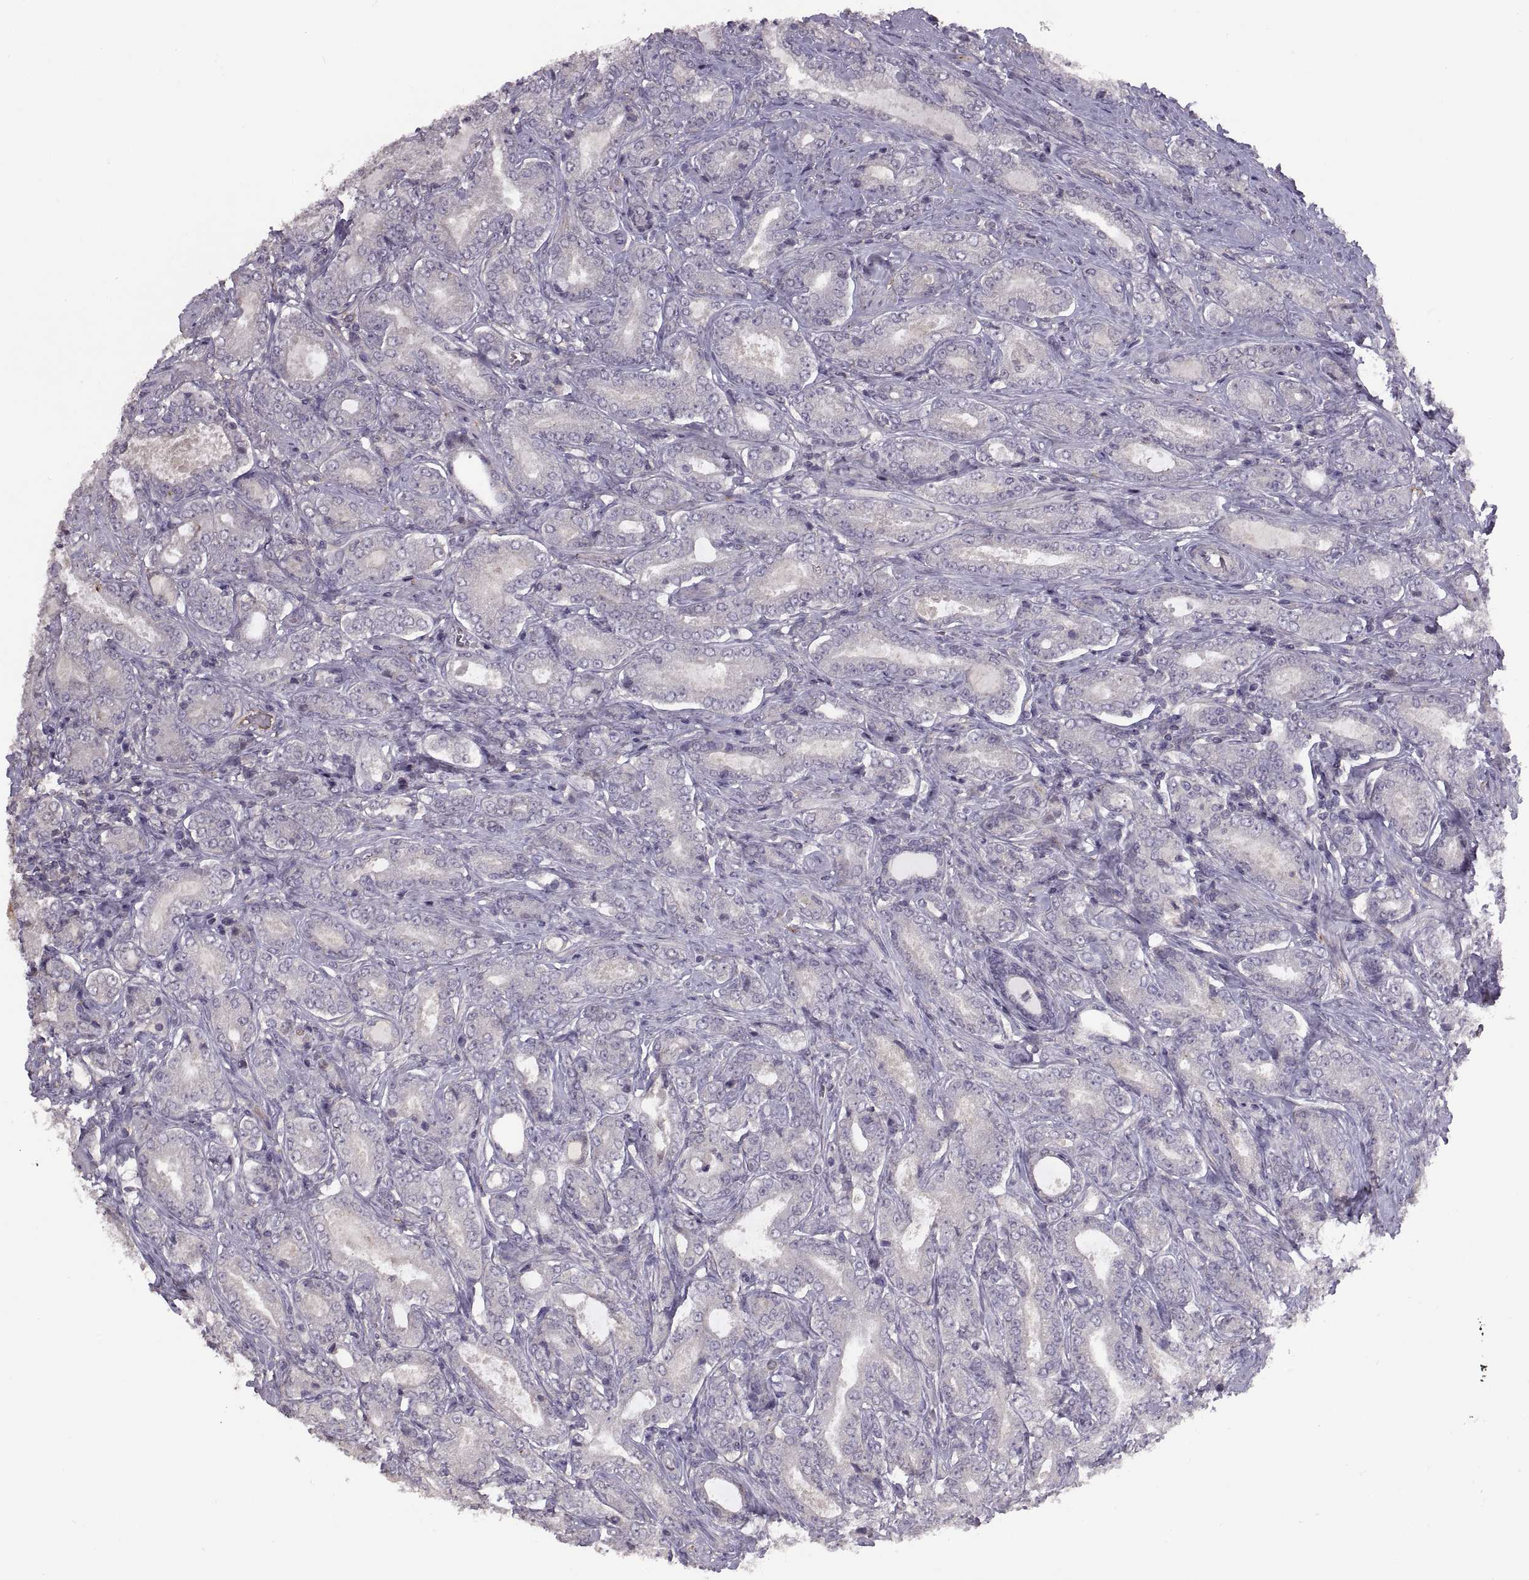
{"staining": {"intensity": "negative", "quantity": "none", "location": "none"}, "tissue": "prostate cancer", "cell_type": "Tumor cells", "image_type": "cancer", "snomed": [{"axis": "morphology", "description": "Adenocarcinoma, NOS"}, {"axis": "topography", "description": "Prostate"}], "caption": "High magnification brightfield microscopy of prostate cancer (adenocarcinoma) stained with DAB (brown) and counterstained with hematoxylin (blue): tumor cells show no significant expression. (DAB (3,3'-diaminobenzidine) immunohistochemistry (IHC) visualized using brightfield microscopy, high magnification).", "gene": "NMNAT2", "patient": {"sex": "male", "age": 64}}